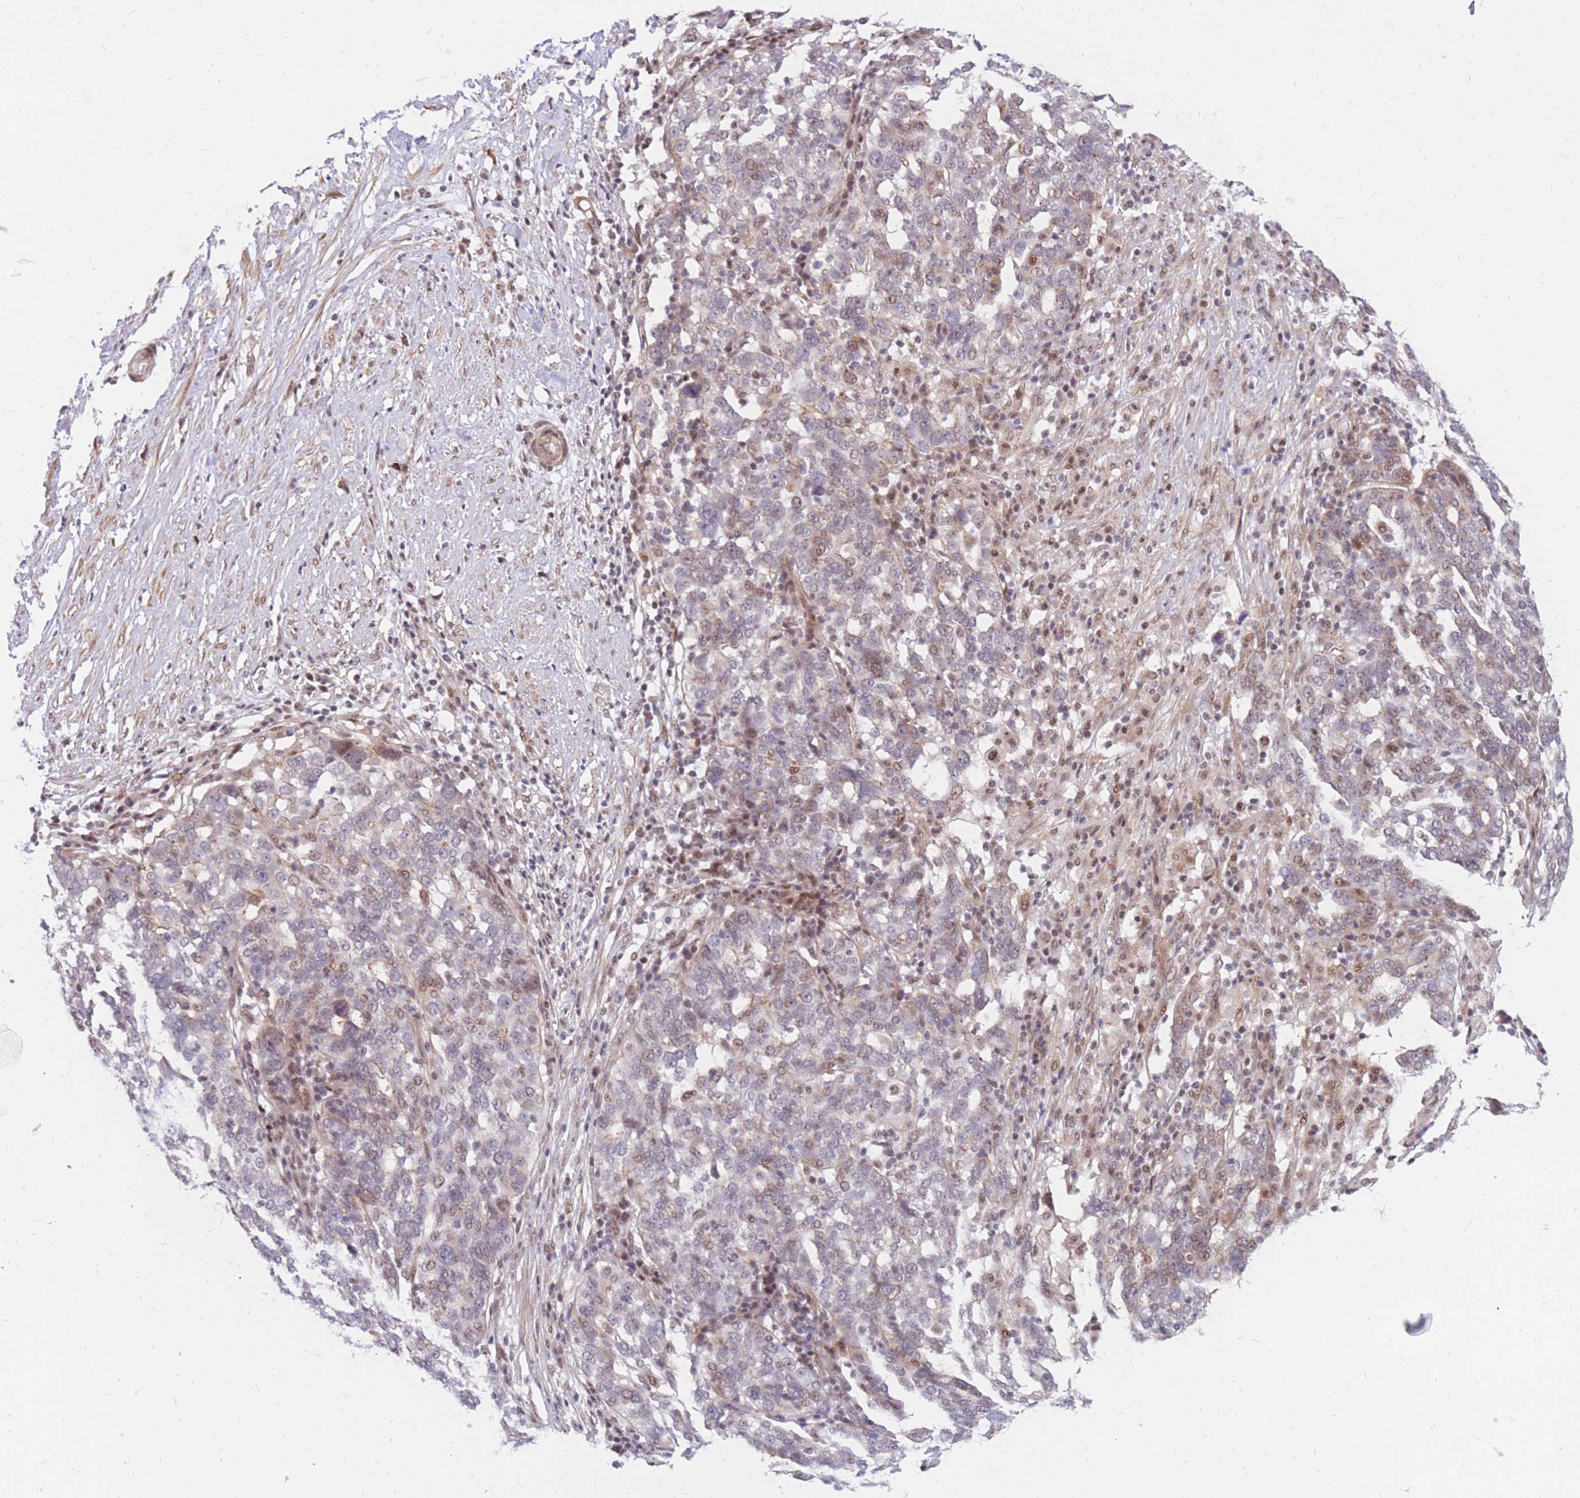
{"staining": {"intensity": "moderate", "quantity": "<25%", "location": "nuclear"}, "tissue": "ovarian cancer", "cell_type": "Tumor cells", "image_type": "cancer", "snomed": [{"axis": "morphology", "description": "Cystadenocarcinoma, serous, NOS"}, {"axis": "topography", "description": "Ovary"}], "caption": "The micrograph shows a brown stain indicating the presence of a protein in the nuclear of tumor cells in ovarian serous cystadenocarcinoma.", "gene": "ERICH6B", "patient": {"sex": "female", "age": 59}}